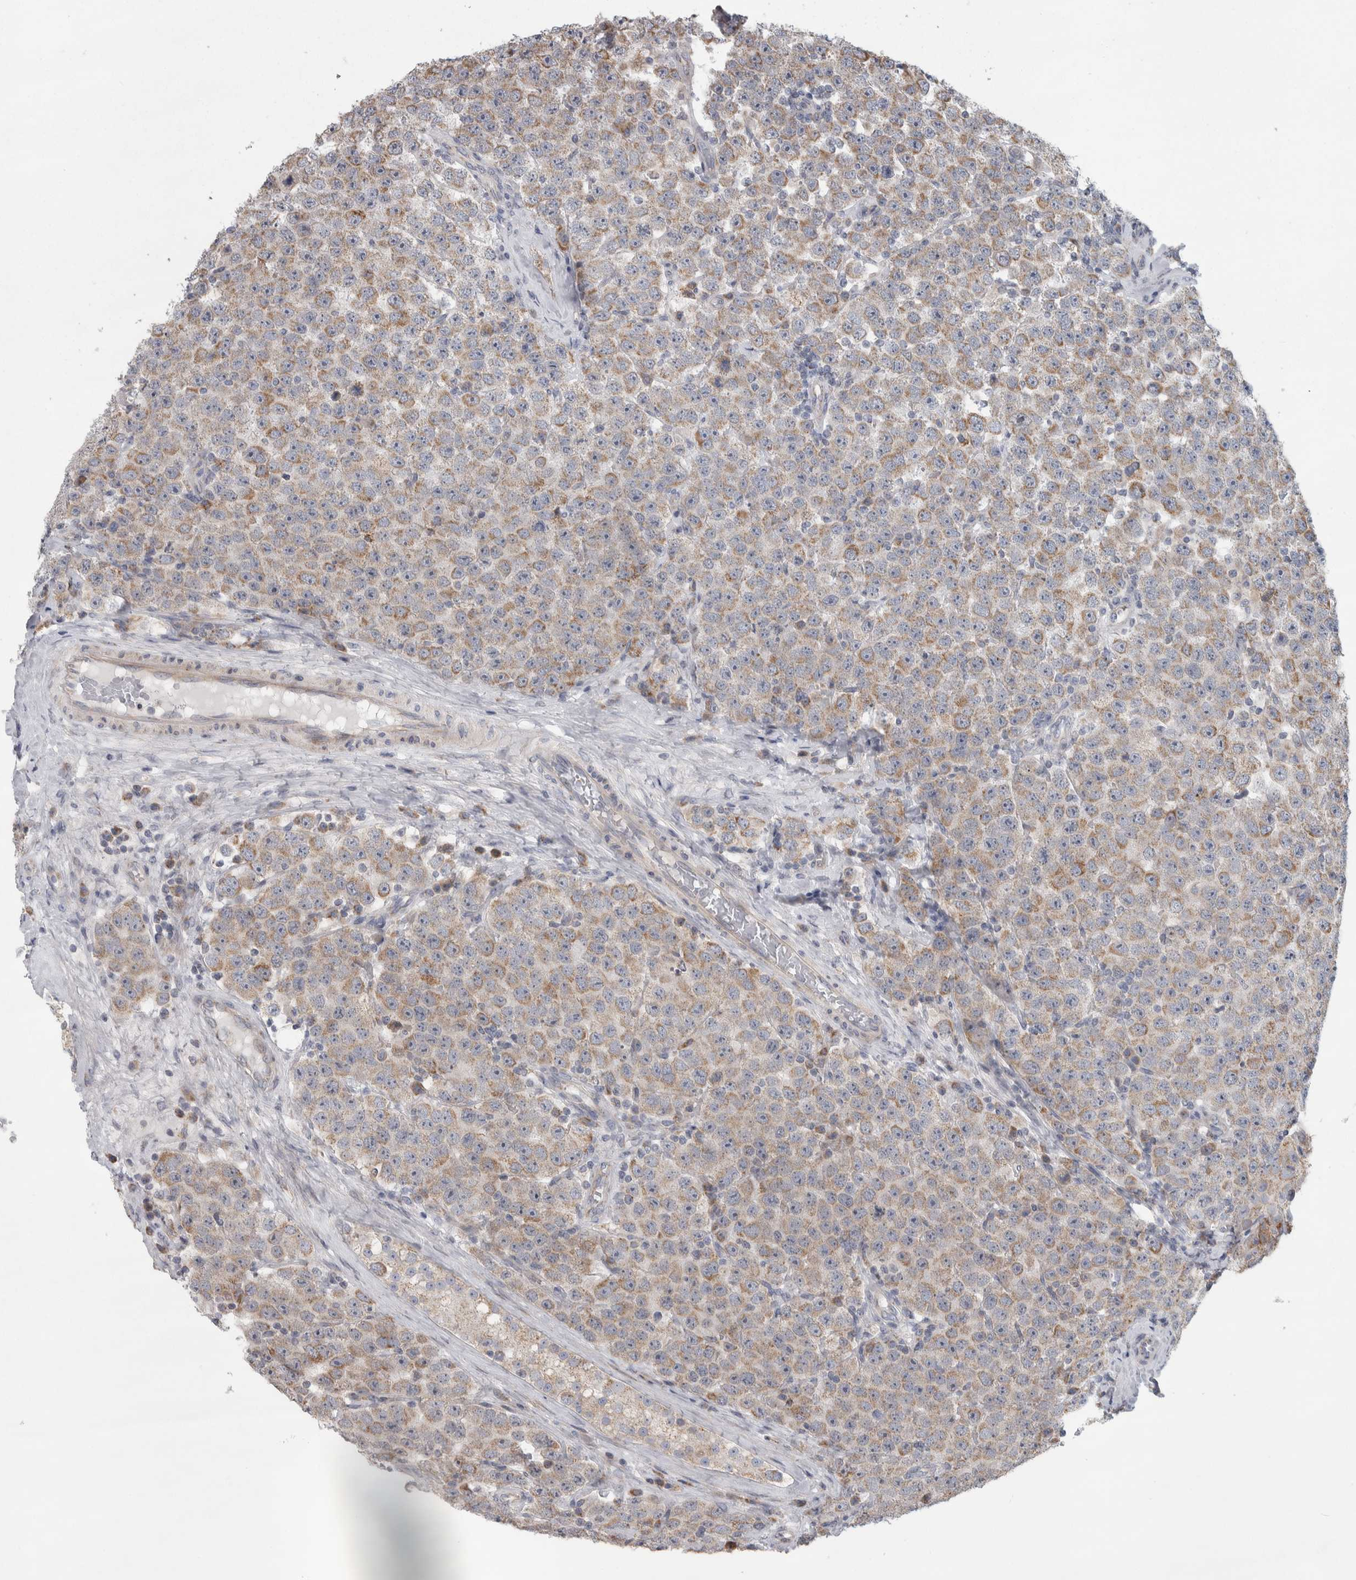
{"staining": {"intensity": "weak", "quantity": ">75%", "location": "cytoplasmic/membranous"}, "tissue": "testis cancer", "cell_type": "Tumor cells", "image_type": "cancer", "snomed": [{"axis": "morphology", "description": "Seminoma, NOS"}, {"axis": "topography", "description": "Testis"}], "caption": "Immunohistochemistry (DAB) staining of human testis cancer shows weak cytoplasmic/membranous protein positivity in approximately >75% of tumor cells. (Stains: DAB in brown, nuclei in blue, Microscopy: brightfield microscopy at high magnification).", "gene": "SCO1", "patient": {"sex": "male", "age": 28}}